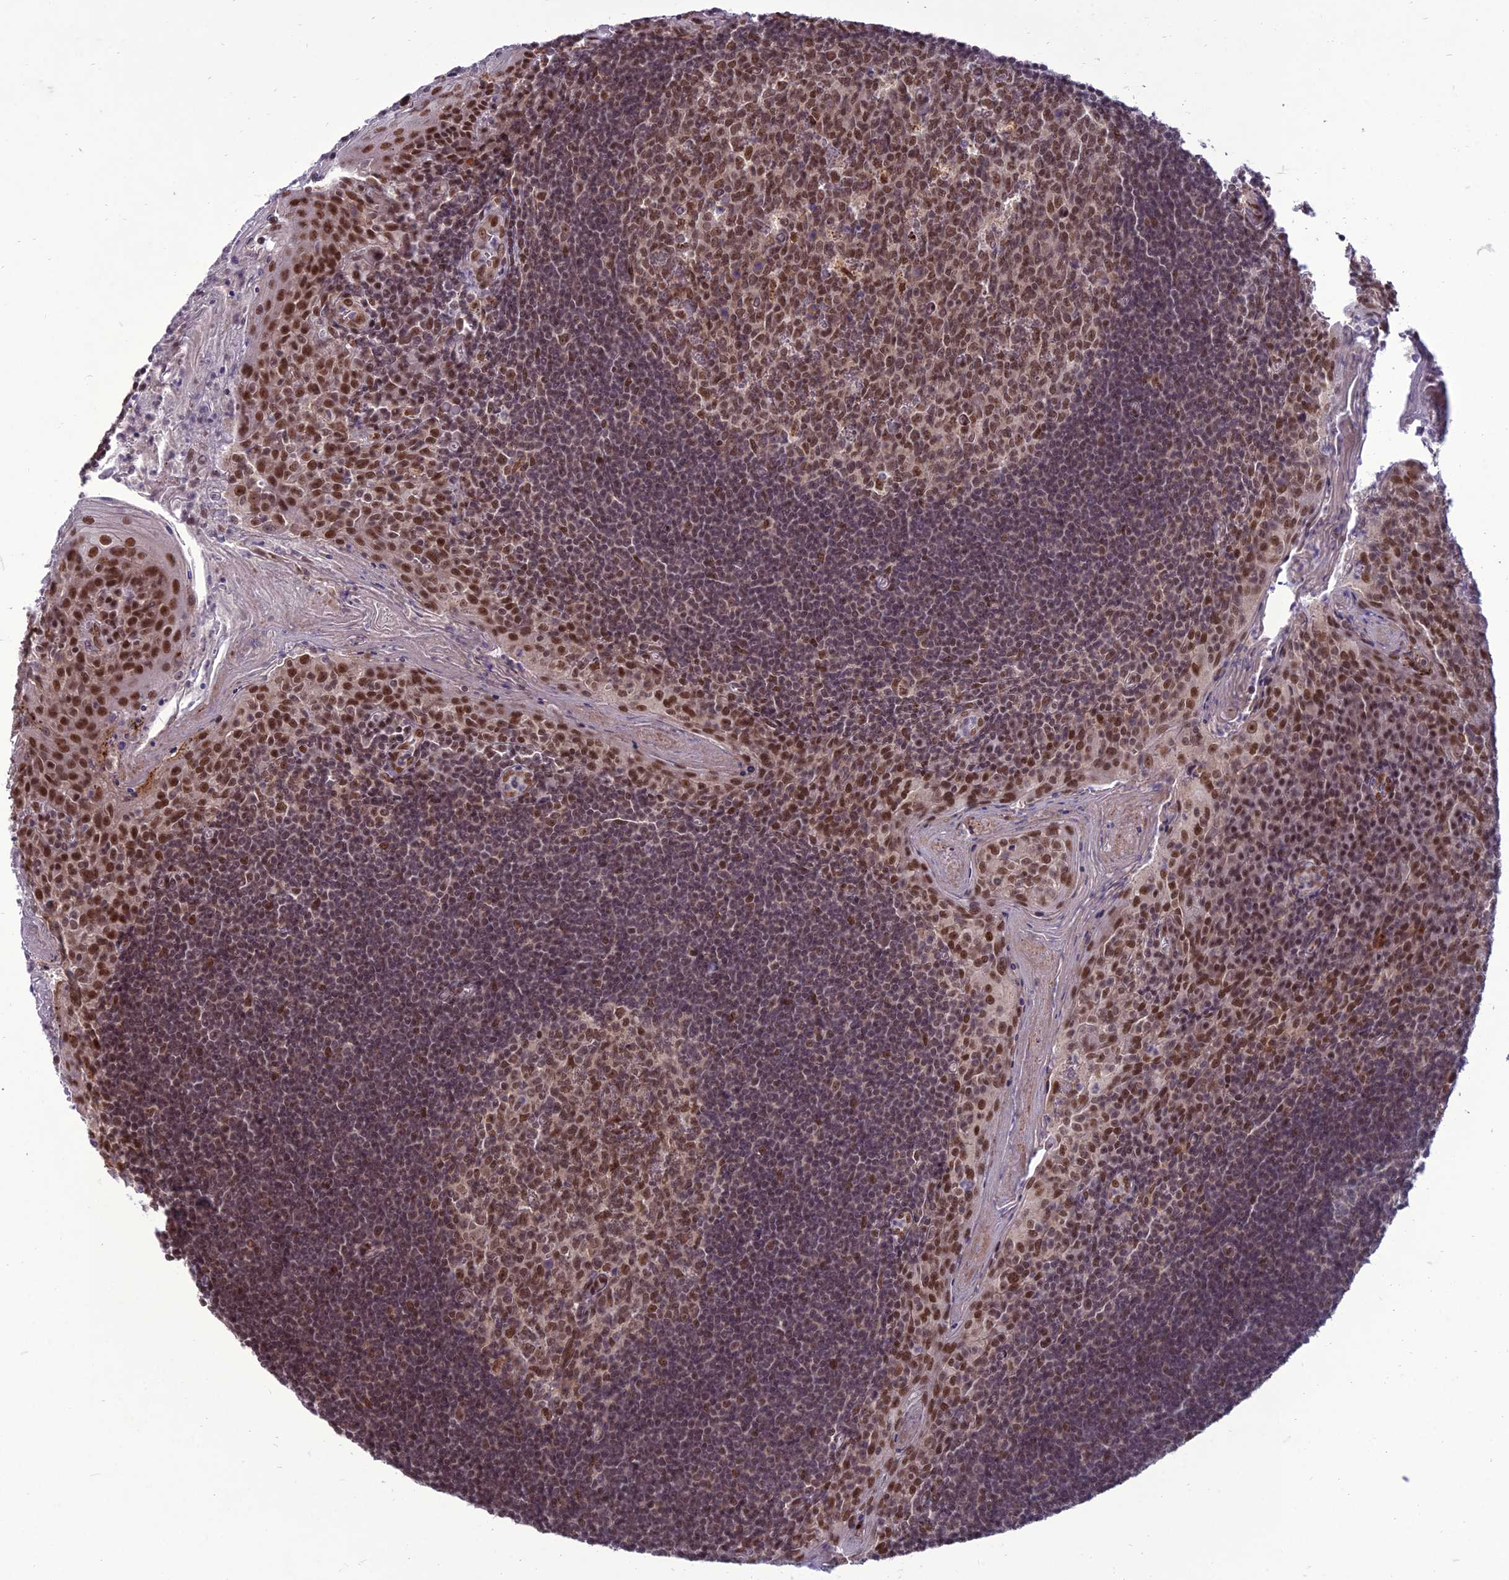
{"staining": {"intensity": "moderate", "quantity": ">75%", "location": "nuclear"}, "tissue": "tonsil", "cell_type": "Germinal center cells", "image_type": "normal", "snomed": [{"axis": "morphology", "description": "Normal tissue, NOS"}, {"axis": "topography", "description": "Tonsil"}], "caption": "Normal tonsil shows moderate nuclear positivity in approximately >75% of germinal center cells.", "gene": "RANBP3", "patient": {"sex": "male", "age": 27}}